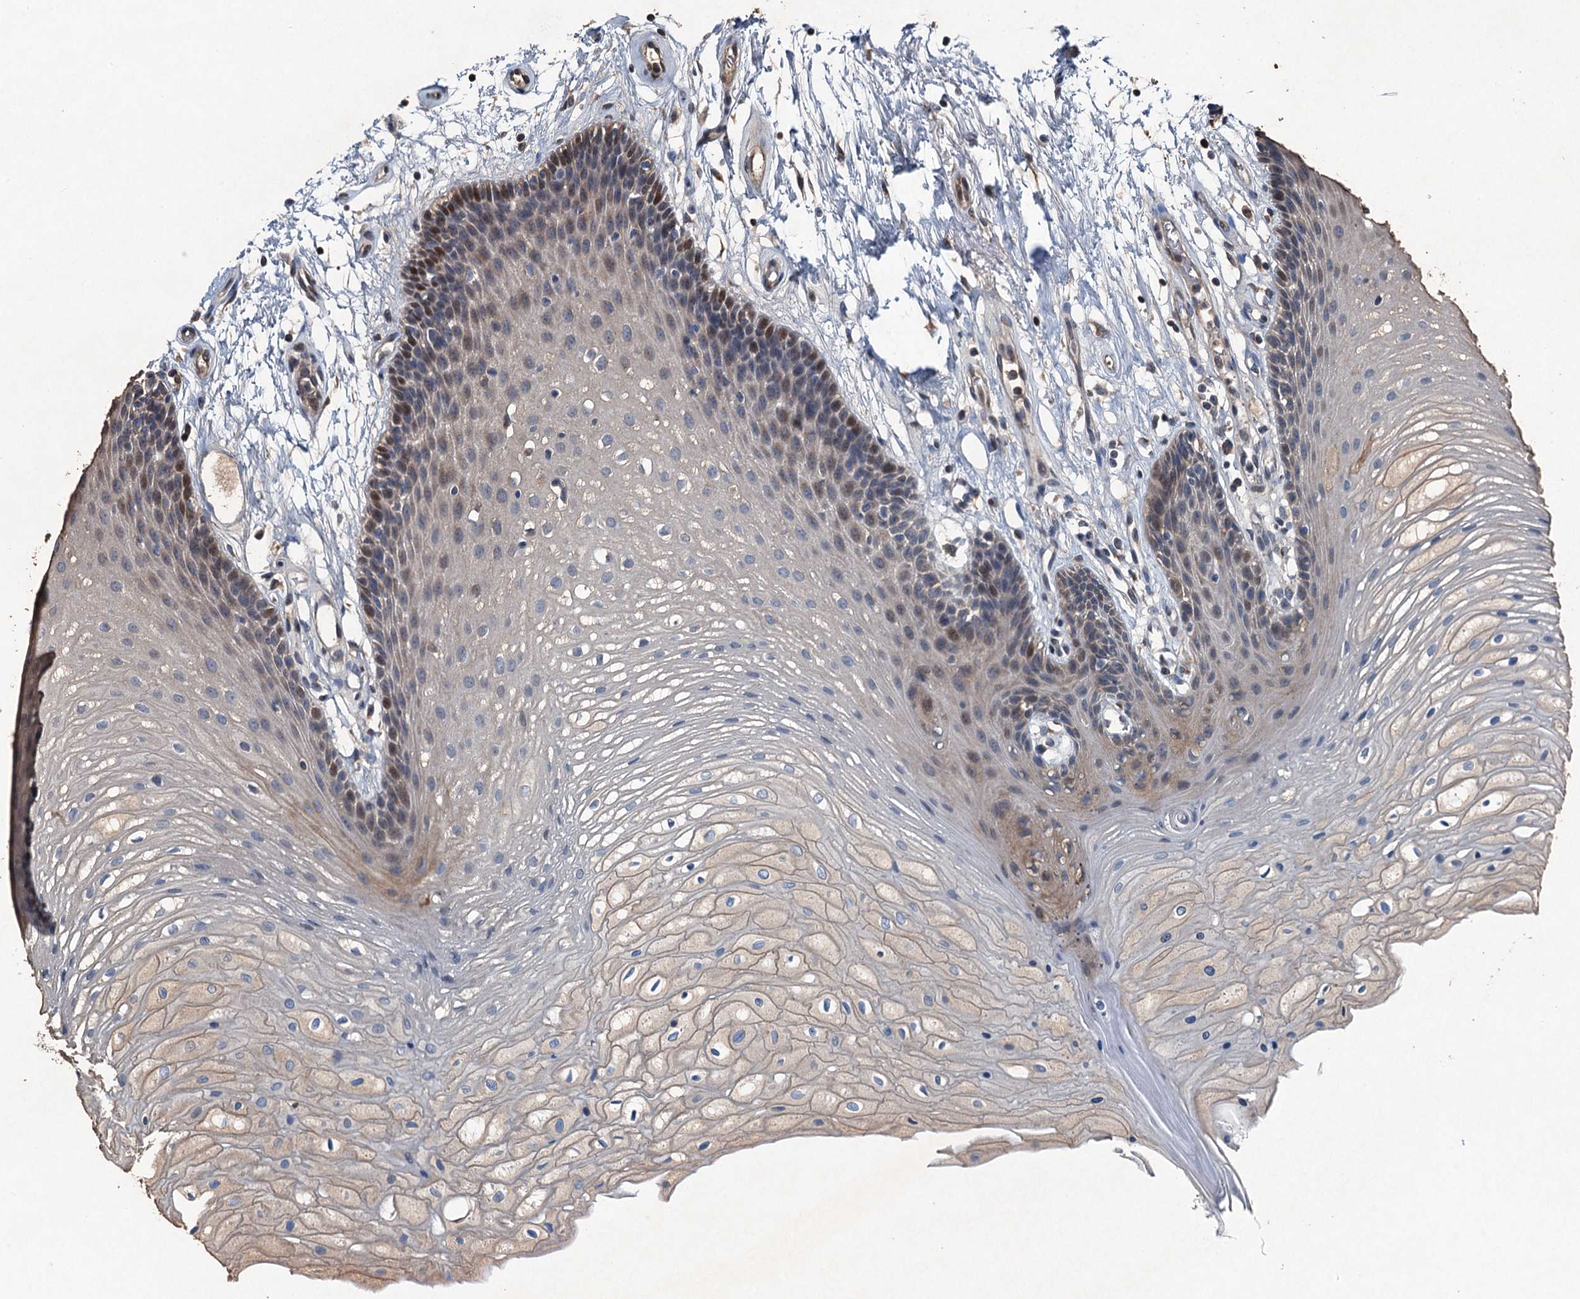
{"staining": {"intensity": "moderate", "quantity": "<25%", "location": "cytoplasmic/membranous,nuclear"}, "tissue": "oral mucosa", "cell_type": "Squamous epithelial cells", "image_type": "normal", "snomed": [{"axis": "morphology", "description": "Normal tissue, NOS"}, {"axis": "topography", "description": "Oral tissue"}], "caption": "IHC photomicrograph of unremarkable human oral mucosa stained for a protein (brown), which displays low levels of moderate cytoplasmic/membranous,nuclear staining in about <25% of squamous epithelial cells.", "gene": "NAA60", "patient": {"sex": "female", "age": 80}}